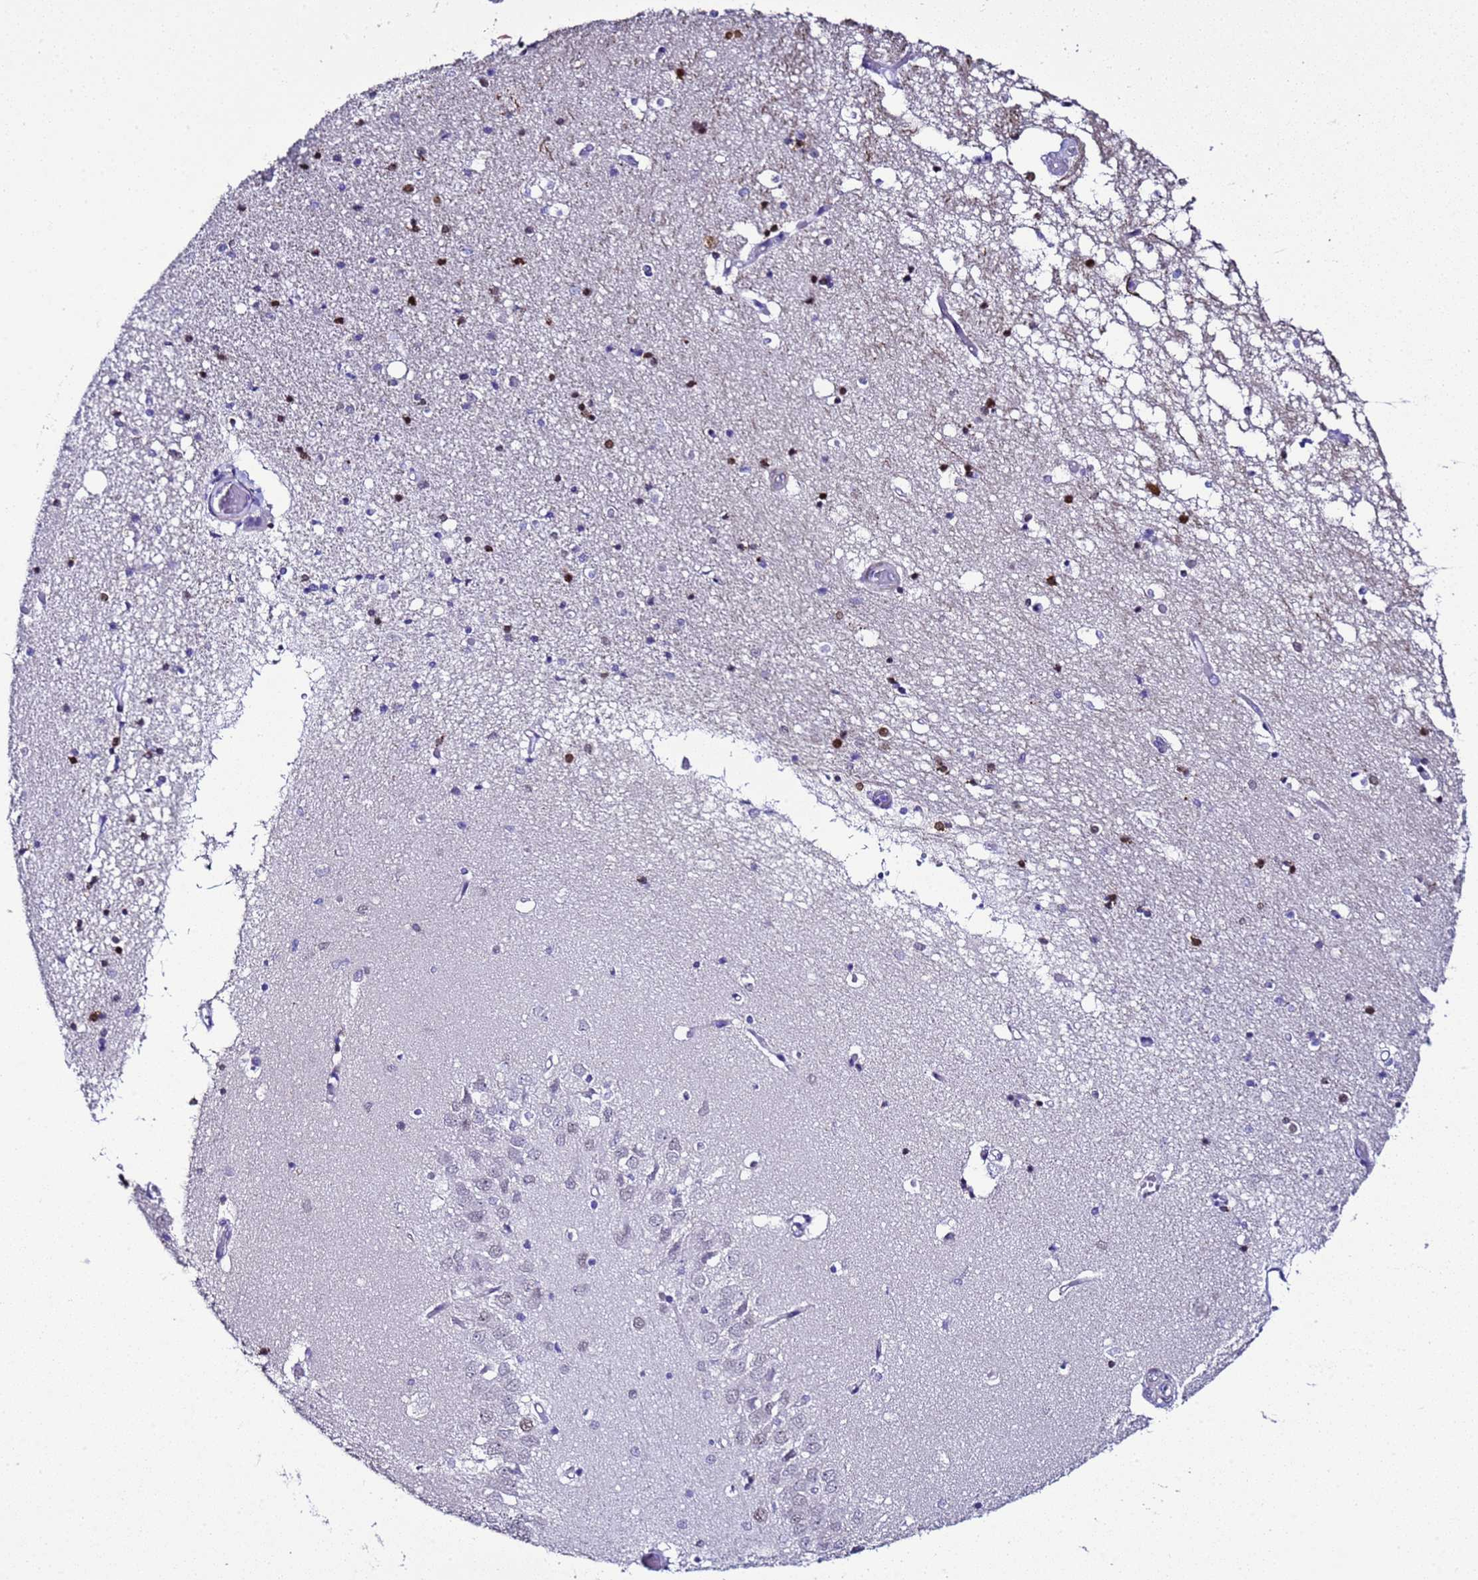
{"staining": {"intensity": "moderate", "quantity": "<25%", "location": "nuclear"}, "tissue": "hippocampus", "cell_type": "Glial cells", "image_type": "normal", "snomed": [{"axis": "morphology", "description": "Normal tissue, NOS"}, {"axis": "topography", "description": "Hippocampus"}], "caption": "Immunohistochemical staining of normal hippocampus reveals <25% levels of moderate nuclear protein staining in approximately <25% of glial cells.", "gene": "BCL7A", "patient": {"sex": "male", "age": 45}}